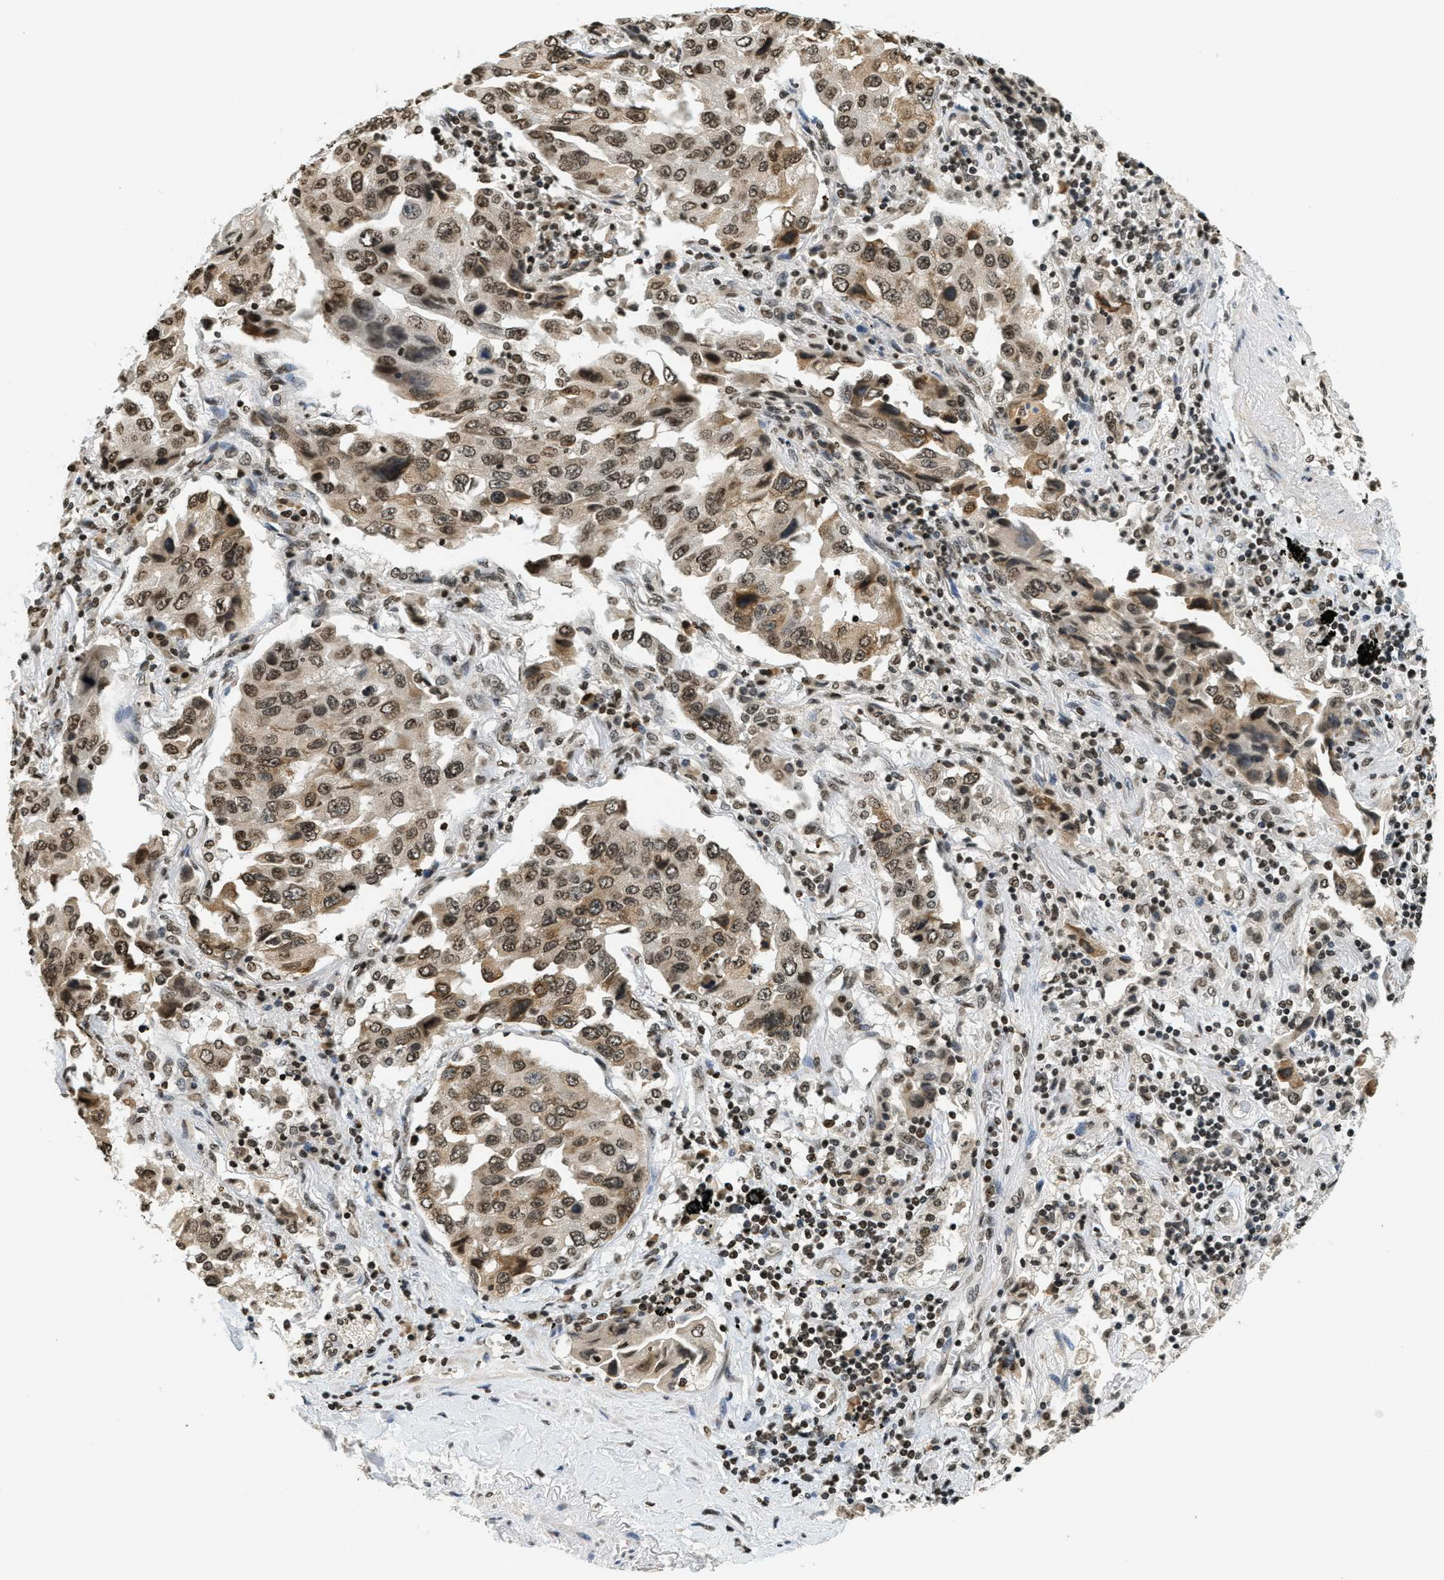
{"staining": {"intensity": "moderate", "quantity": ">75%", "location": "cytoplasmic/membranous,nuclear"}, "tissue": "lung cancer", "cell_type": "Tumor cells", "image_type": "cancer", "snomed": [{"axis": "morphology", "description": "Adenocarcinoma, NOS"}, {"axis": "topography", "description": "Lung"}], "caption": "A medium amount of moderate cytoplasmic/membranous and nuclear positivity is appreciated in about >75% of tumor cells in adenocarcinoma (lung) tissue.", "gene": "LDB2", "patient": {"sex": "female", "age": 65}}